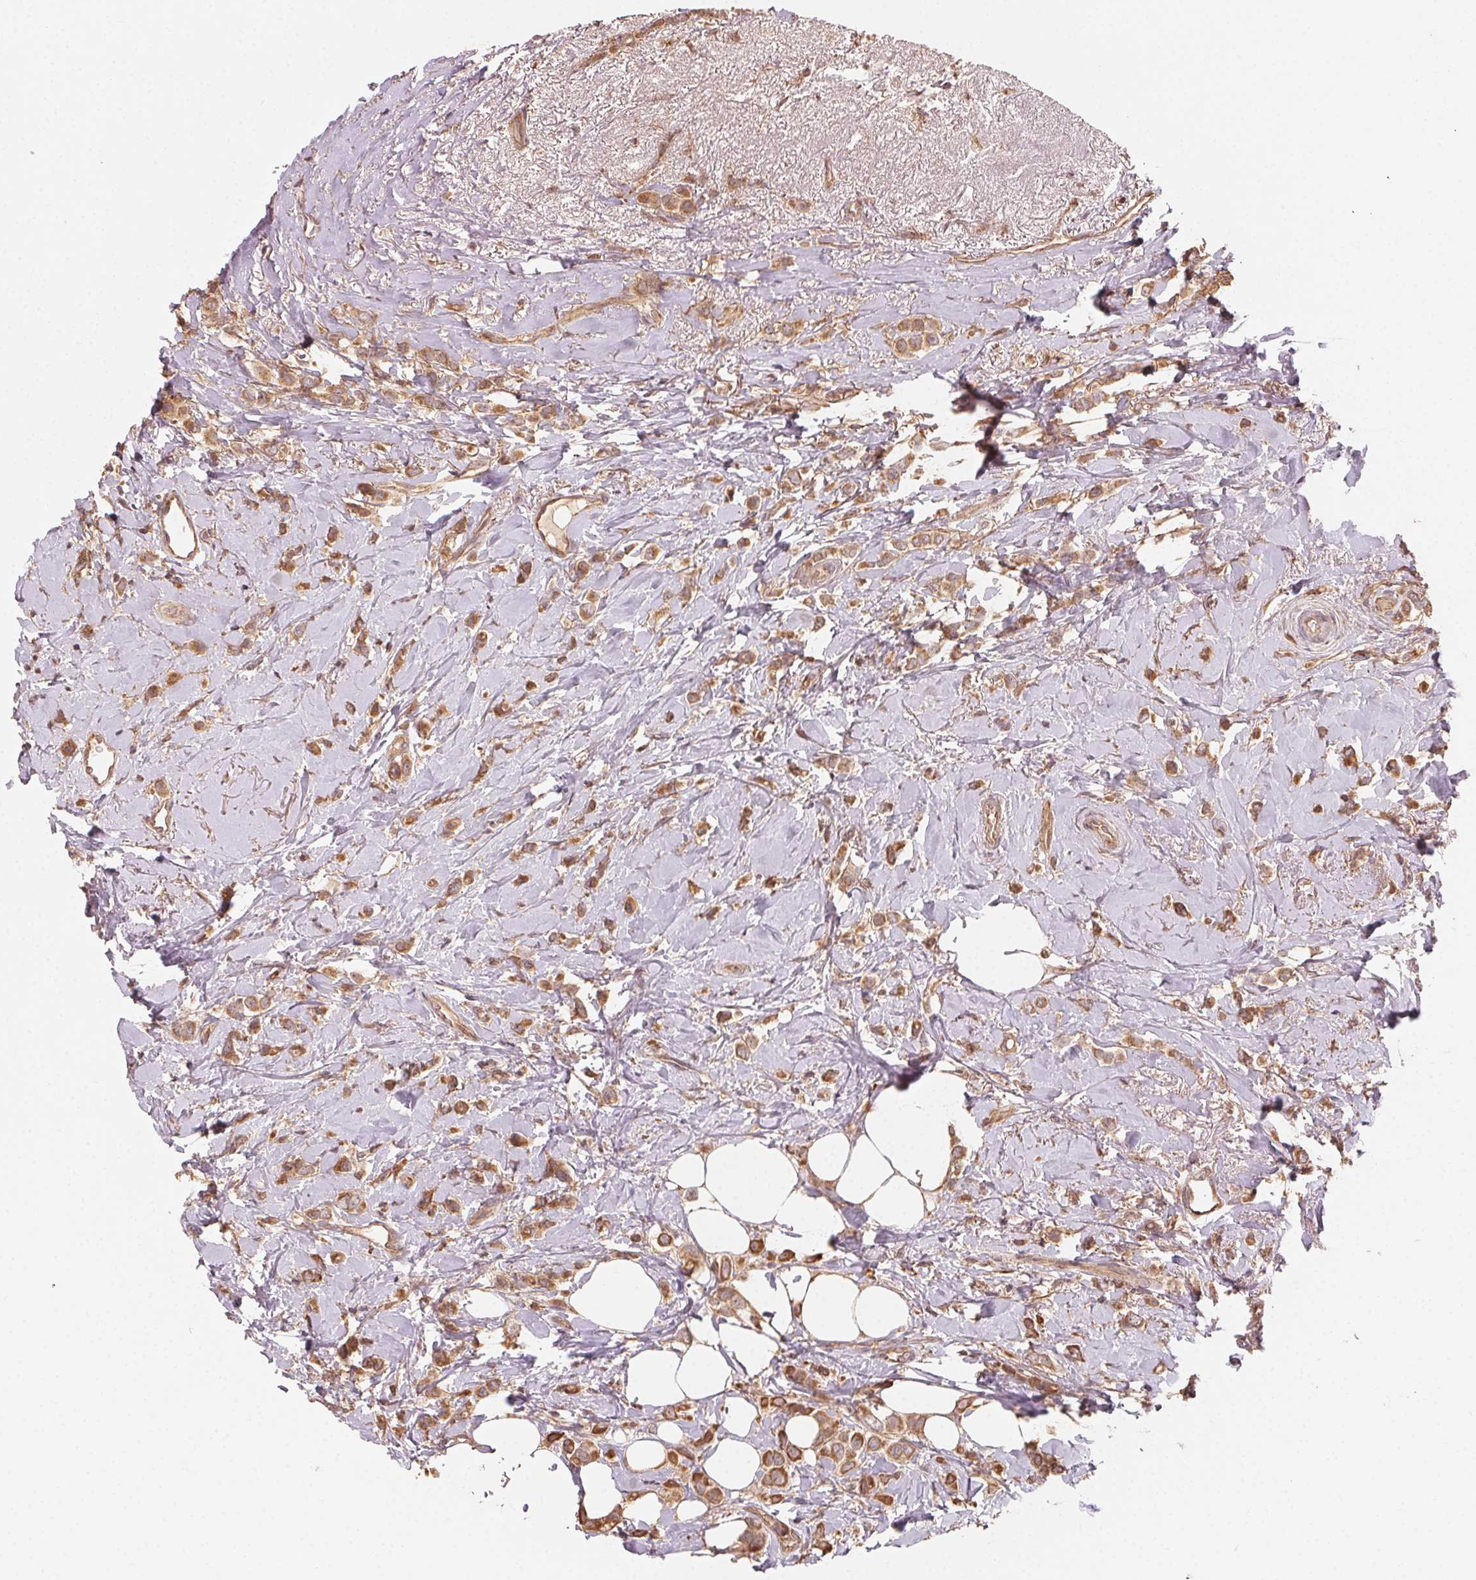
{"staining": {"intensity": "moderate", "quantity": ">75%", "location": "cytoplasmic/membranous"}, "tissue": "breast cancer", "cell_type": "Tumor cells", "image_type": "cancer", "snomed": [{"axis": "morphology", "description": "Lobular carcinoma"}, {"axis": "topography", "description": "Breast"}], "caption": "The photomicrograph shows immunohistochemical staining of breast cancer. There is moderate cytoplasmic/membranous expression is present in about >75% of tumor cells. (DAB (3,3'-diaminobenzidine) IHC, brown staining for protein, blue staining for nuclei).", "gene": "WBP2", "patient": {"sex": "female", "age": 66}}